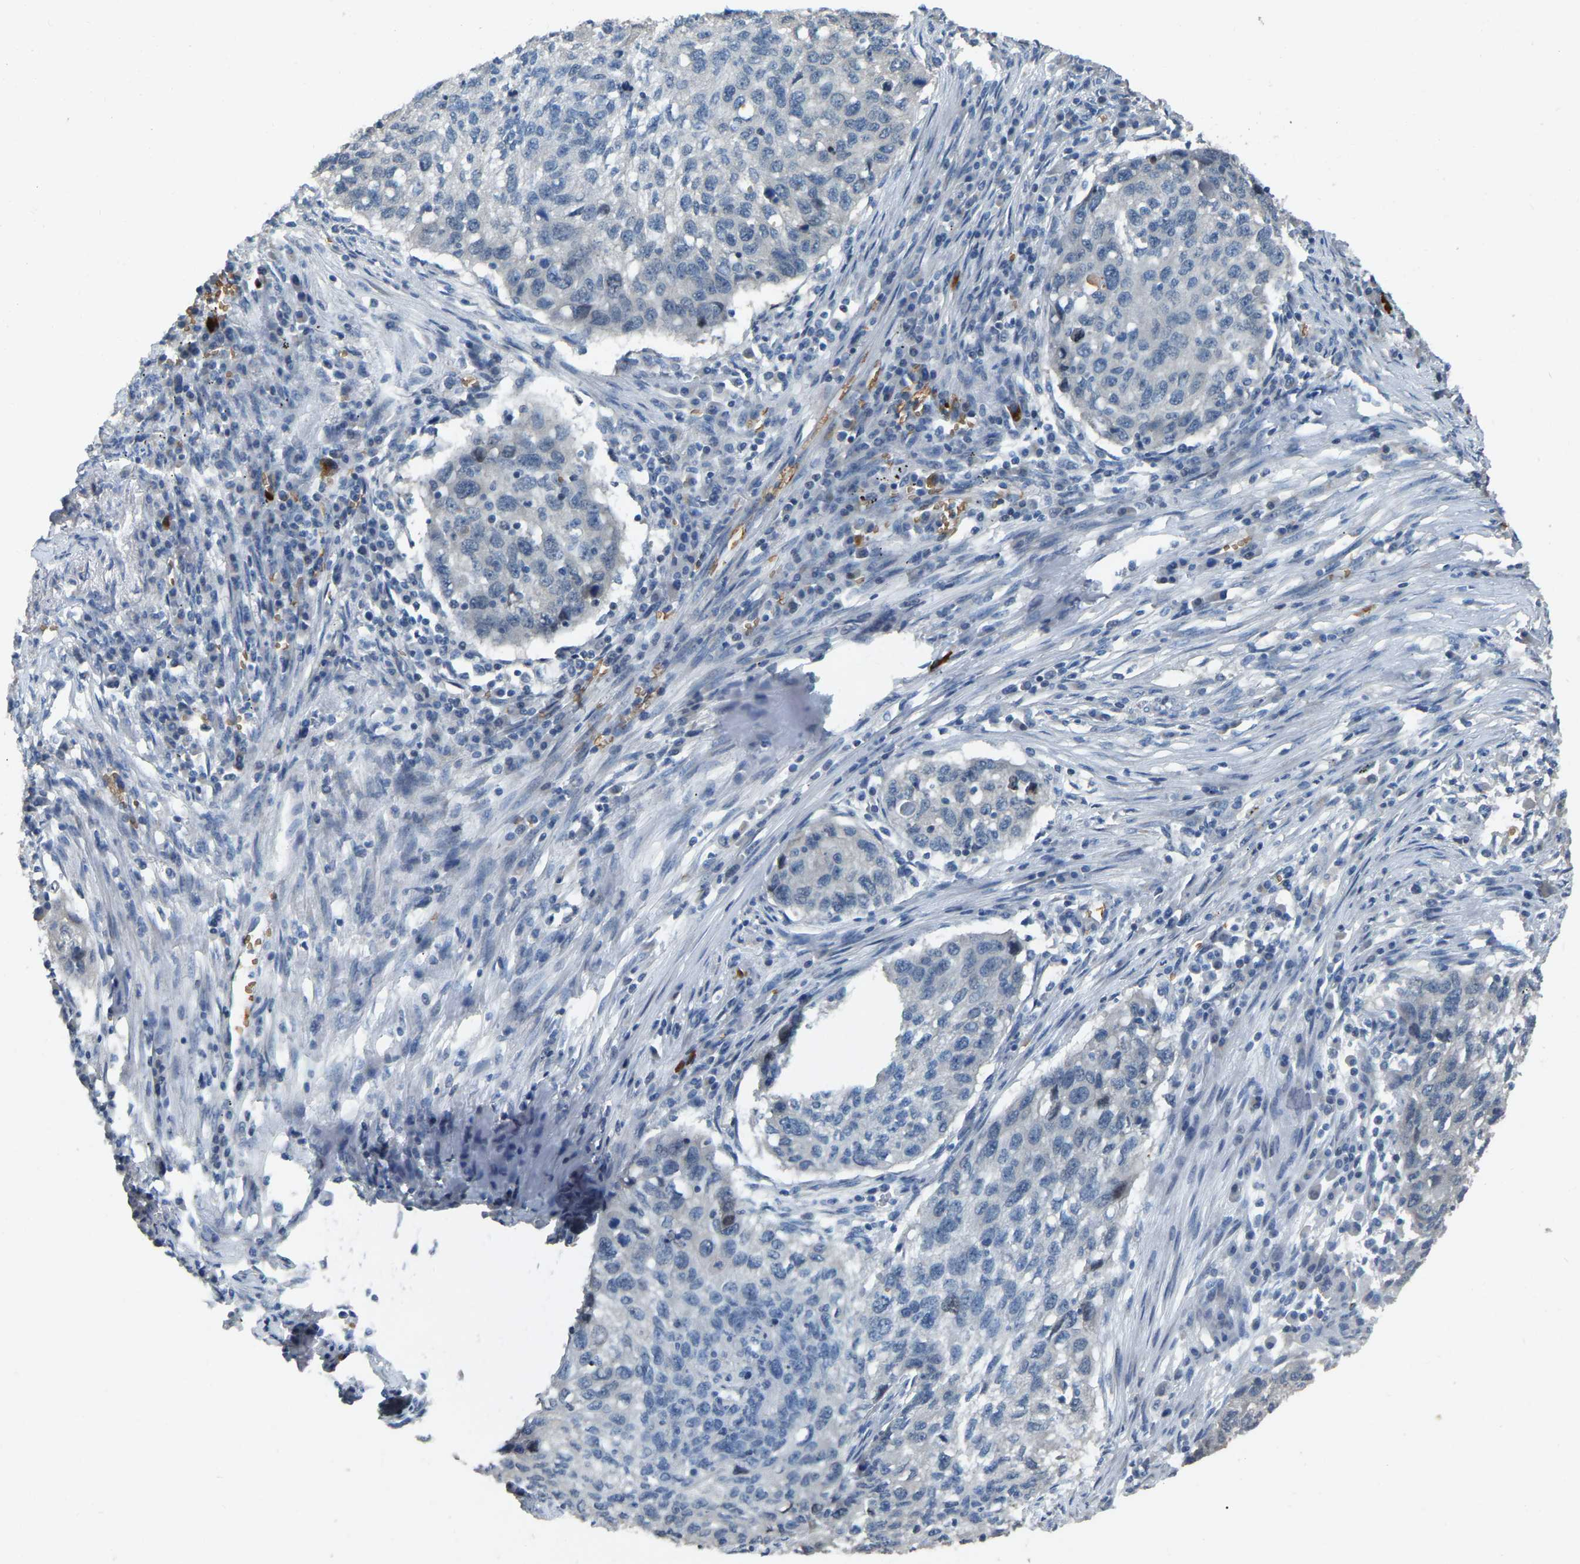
{"staining": {"intensity": "negative", "quantity": "none", "location": "none"}, "tissue": "lung cancer", "cell_type": "Tumor cells", "image_type": "cancer", "snomed": [{"axis": "morphology", "description": "Squamous cell carcinoma, NOS"}, {"axis": "topography", "description": "Lung"}], "caption": "DAB immunohistochemical staining of lung cancer (squamous cell carcinoma) shows no significant positivity in tumor cells.", "gene": "CFAP298", "patient": {"sex": "female", "age": 63}}